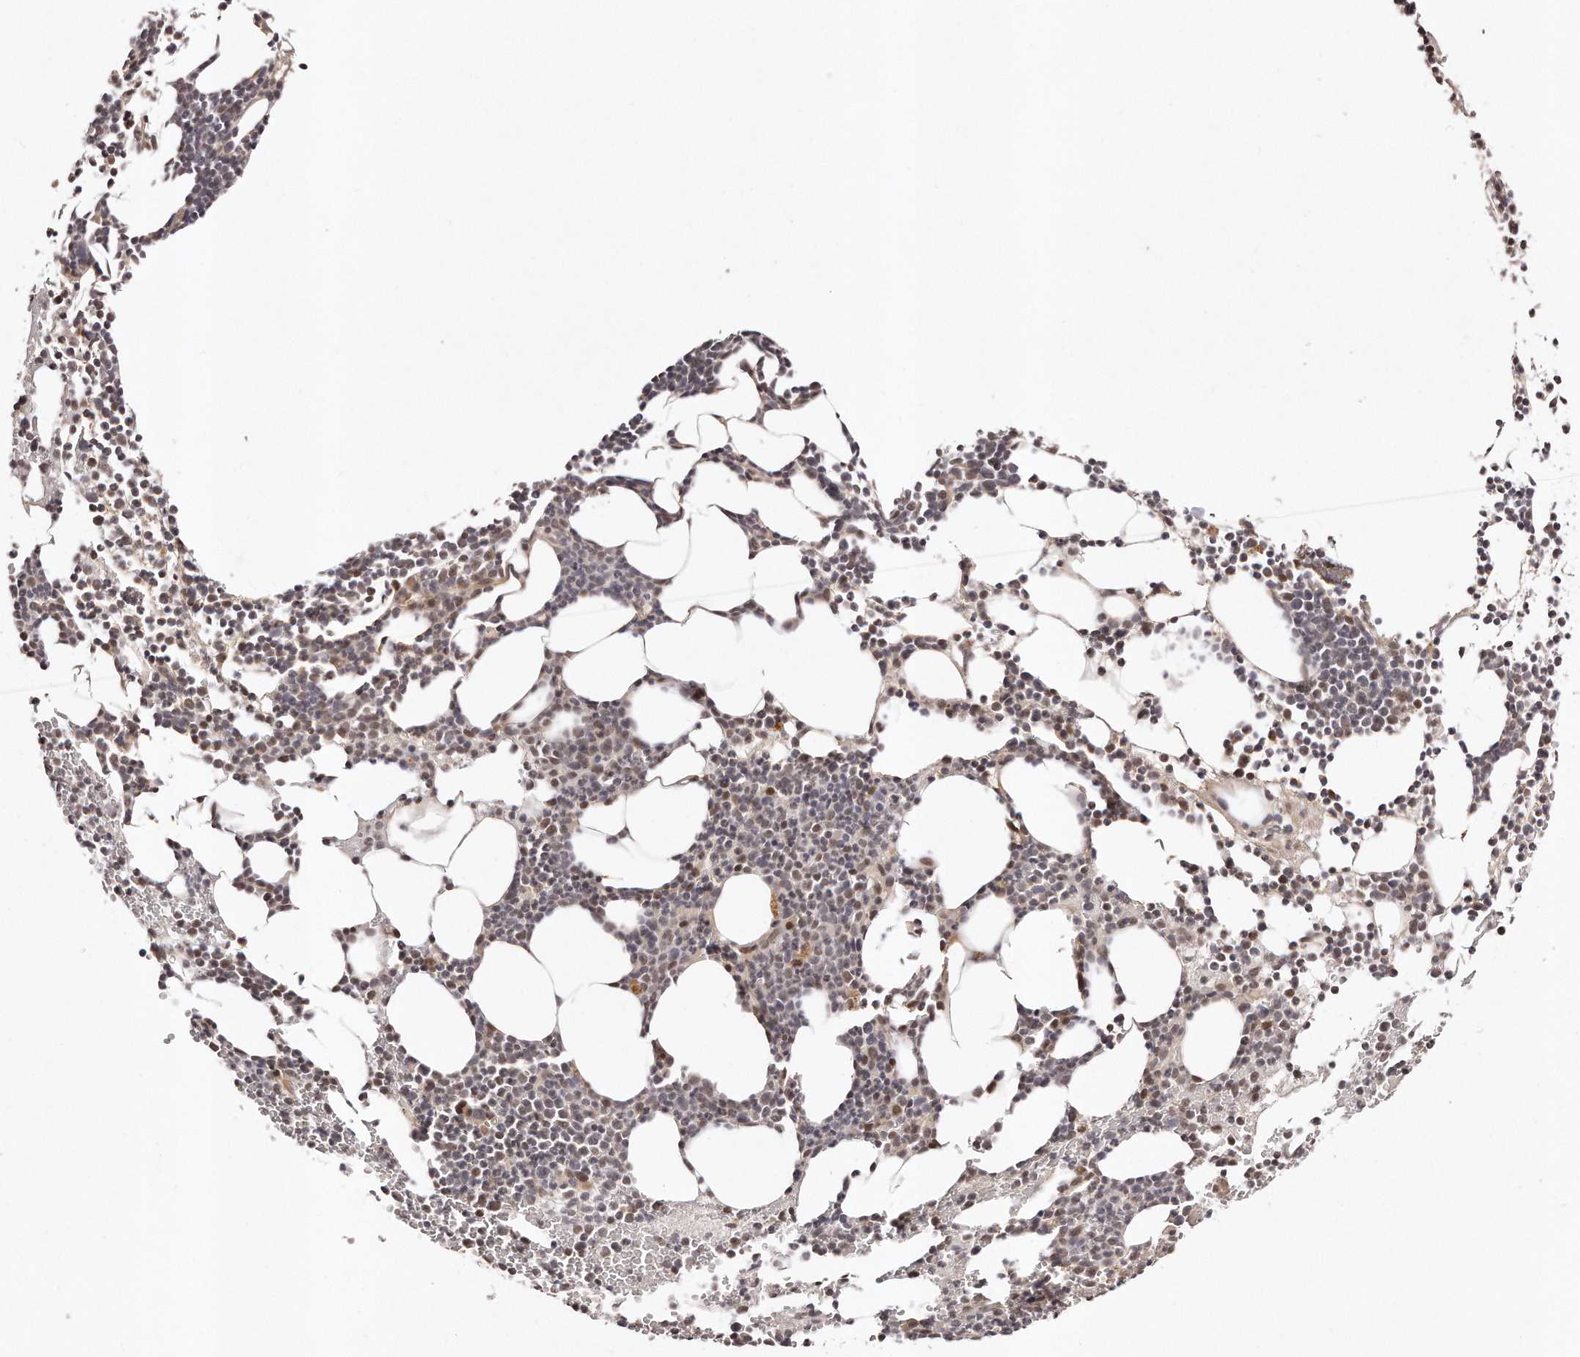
{"staining": {"intensity": "moderate", "quantity": "25%-75%", "location": "cytoplasmic/membranous,nuclear"}, "tissue": "bone marrow", "cell_type": "Hematopoietic cells", "image_type": "normal", "snomed": [{"axis": "morphology", "description": "Normal tissue, NOS"}, {"axis": "topography", "description": "Bone marrow"}], "caption": "This micrograph reveals immunohistochemistry staining of normal human bone marrow, with medium moderate cytoplasmic/membranous,nuclear expression in approximately 25%-75% of hematopoietic cells.", "gene": "SOX4", "patient": {"sex": "female", "age": 67}}